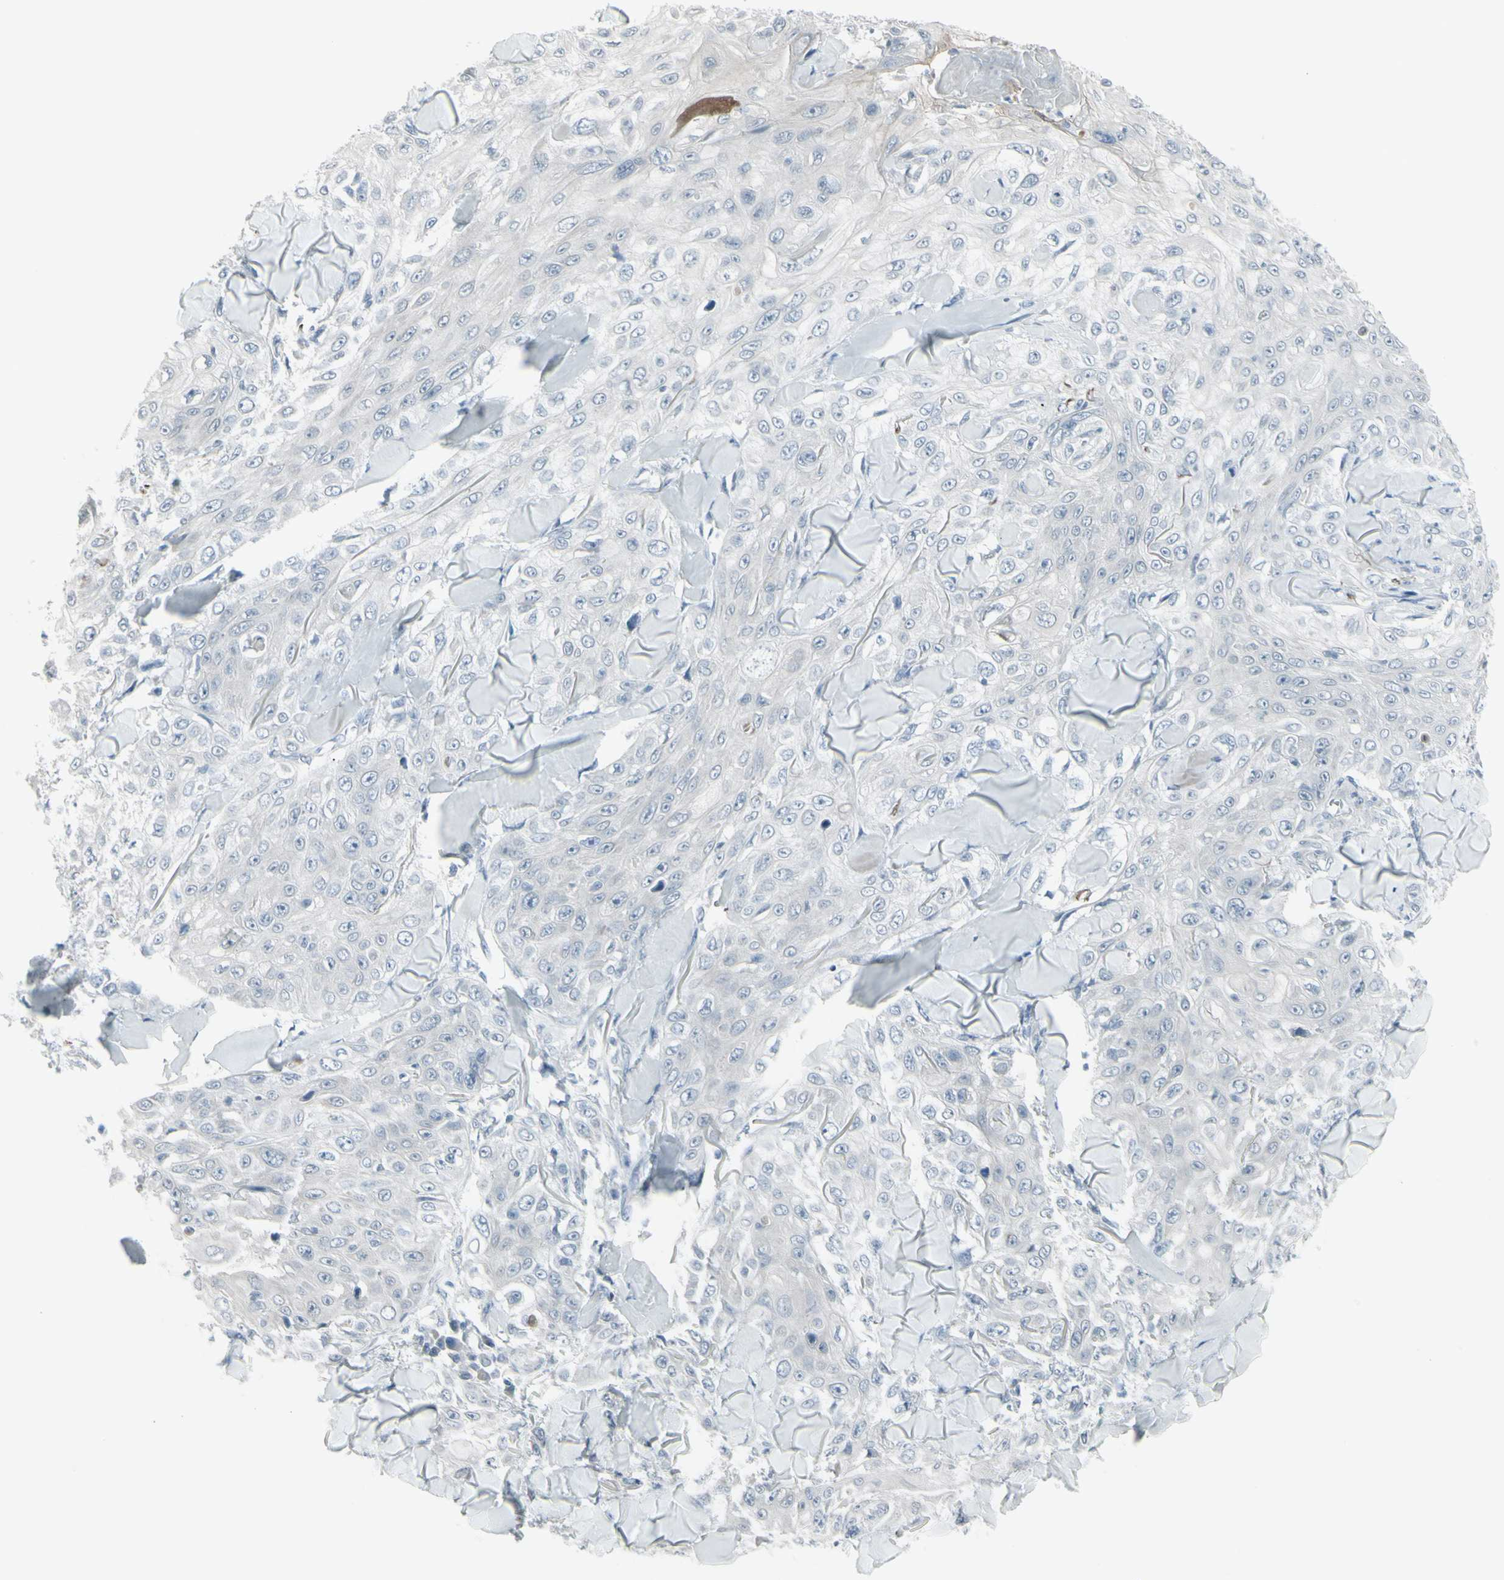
{"staining": {"intensity": "negative", "quantity": "none", "location": "none"}, "tissue": "skin cancer", "cell_type": "Tumor cells", "image_type": "cancer", "snomed": [{"axis": "morphology", "description": "Squamous cell carcinoma, NOS"}, {"axis": "topography", "description": "Skin"}], "caption": "An immunohistochemistry histopathology image of squamous cell carcinoma (skin) is shown. There is no staining in tumor cells of squamous cell carcinoma (skin).", "gene": "RAB3A", "patient": {"sex": "male", "age": 86}}